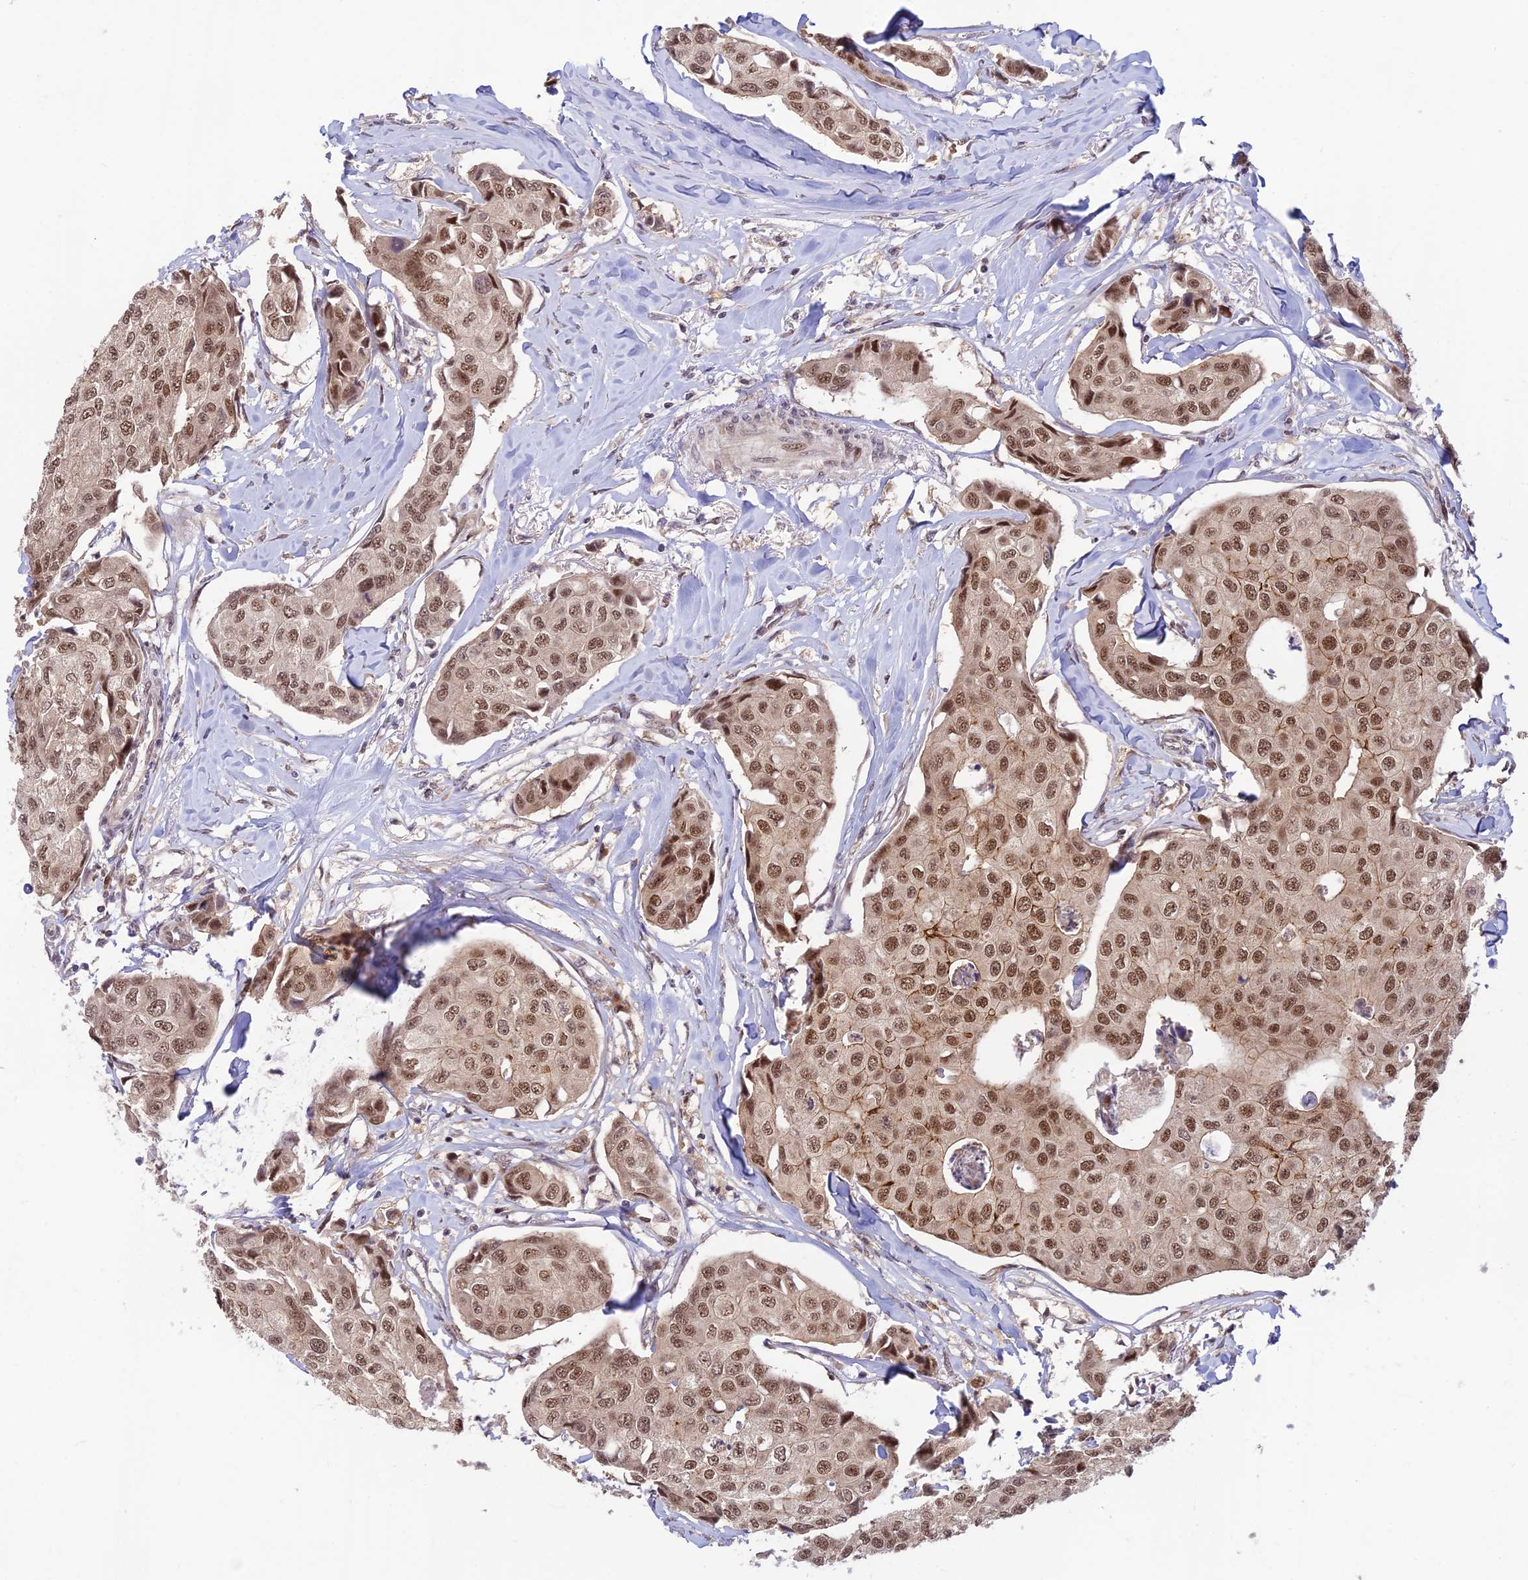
{"staining": {"intensity": "moderate", "quantity": ">75%", "location": "nuclear"}, "tissue": "breast cancer", "cell_type": "Tumor cells", "image_type": "cancer", "snomed": [{"axis": "morphology", "description": "Duct carcinoma"}, {"axis": "topography", "description": "Breast"}], "caption": "Immunohistochemistry (IHC) of invasive ductal carcinoma (breast) displays medium levels of moderate nuclear expression in about >75% of tumor cells.", "gene": "ASPDH", "patient": {"sex": "female", "age": 80}}